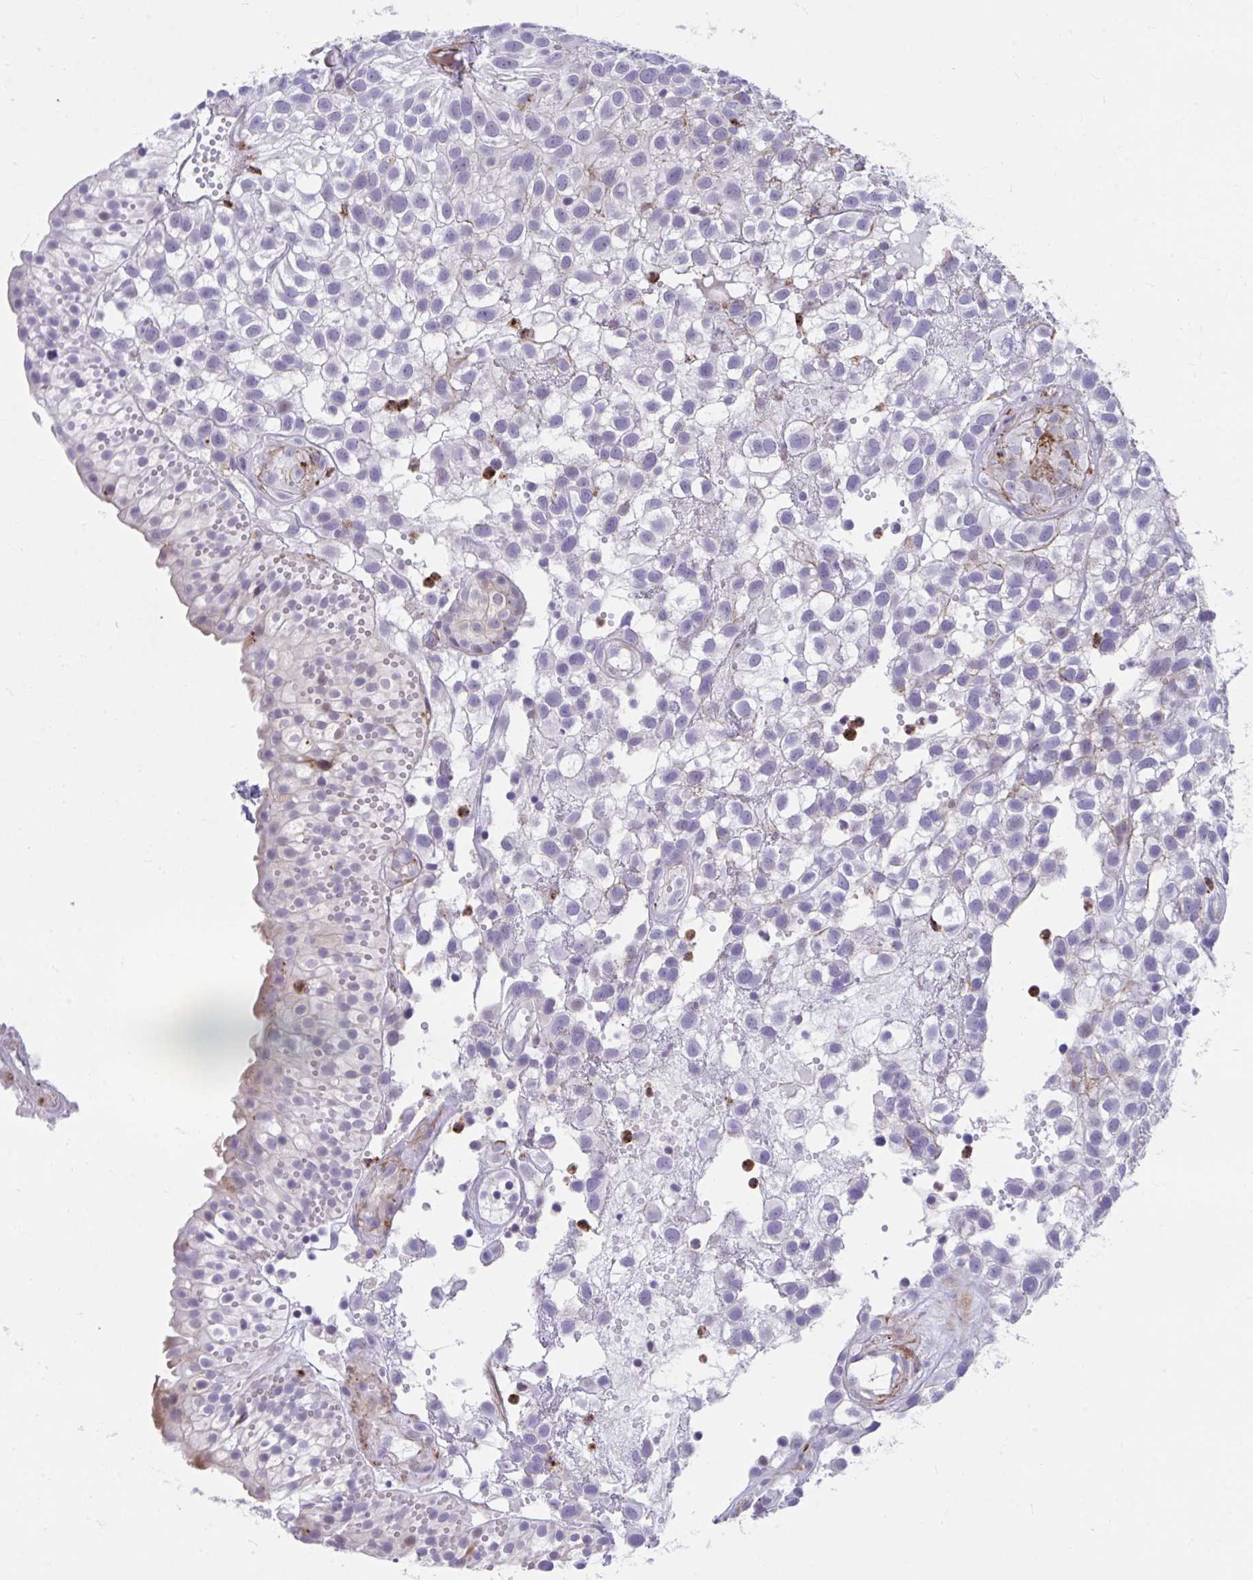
{"staining": {"intensity": "negative", "quantity": "none", "location": "none"}, "tissue": "urothelial cancer", "cell_type": "Tumor cells", "image_type": "cancer", "snomed": [{"axis": "morphology", "description": "Urothelial carcinoma, High grade"}, {"axis": "topography", "description": "Urinary bladder"}], "caption": "A histopathology image of human urothelial carcinoma (high-grade) is negative for staining in tumor cells.", "gene": "CSTB", "patient": {"sex": "male", "age": 56}}